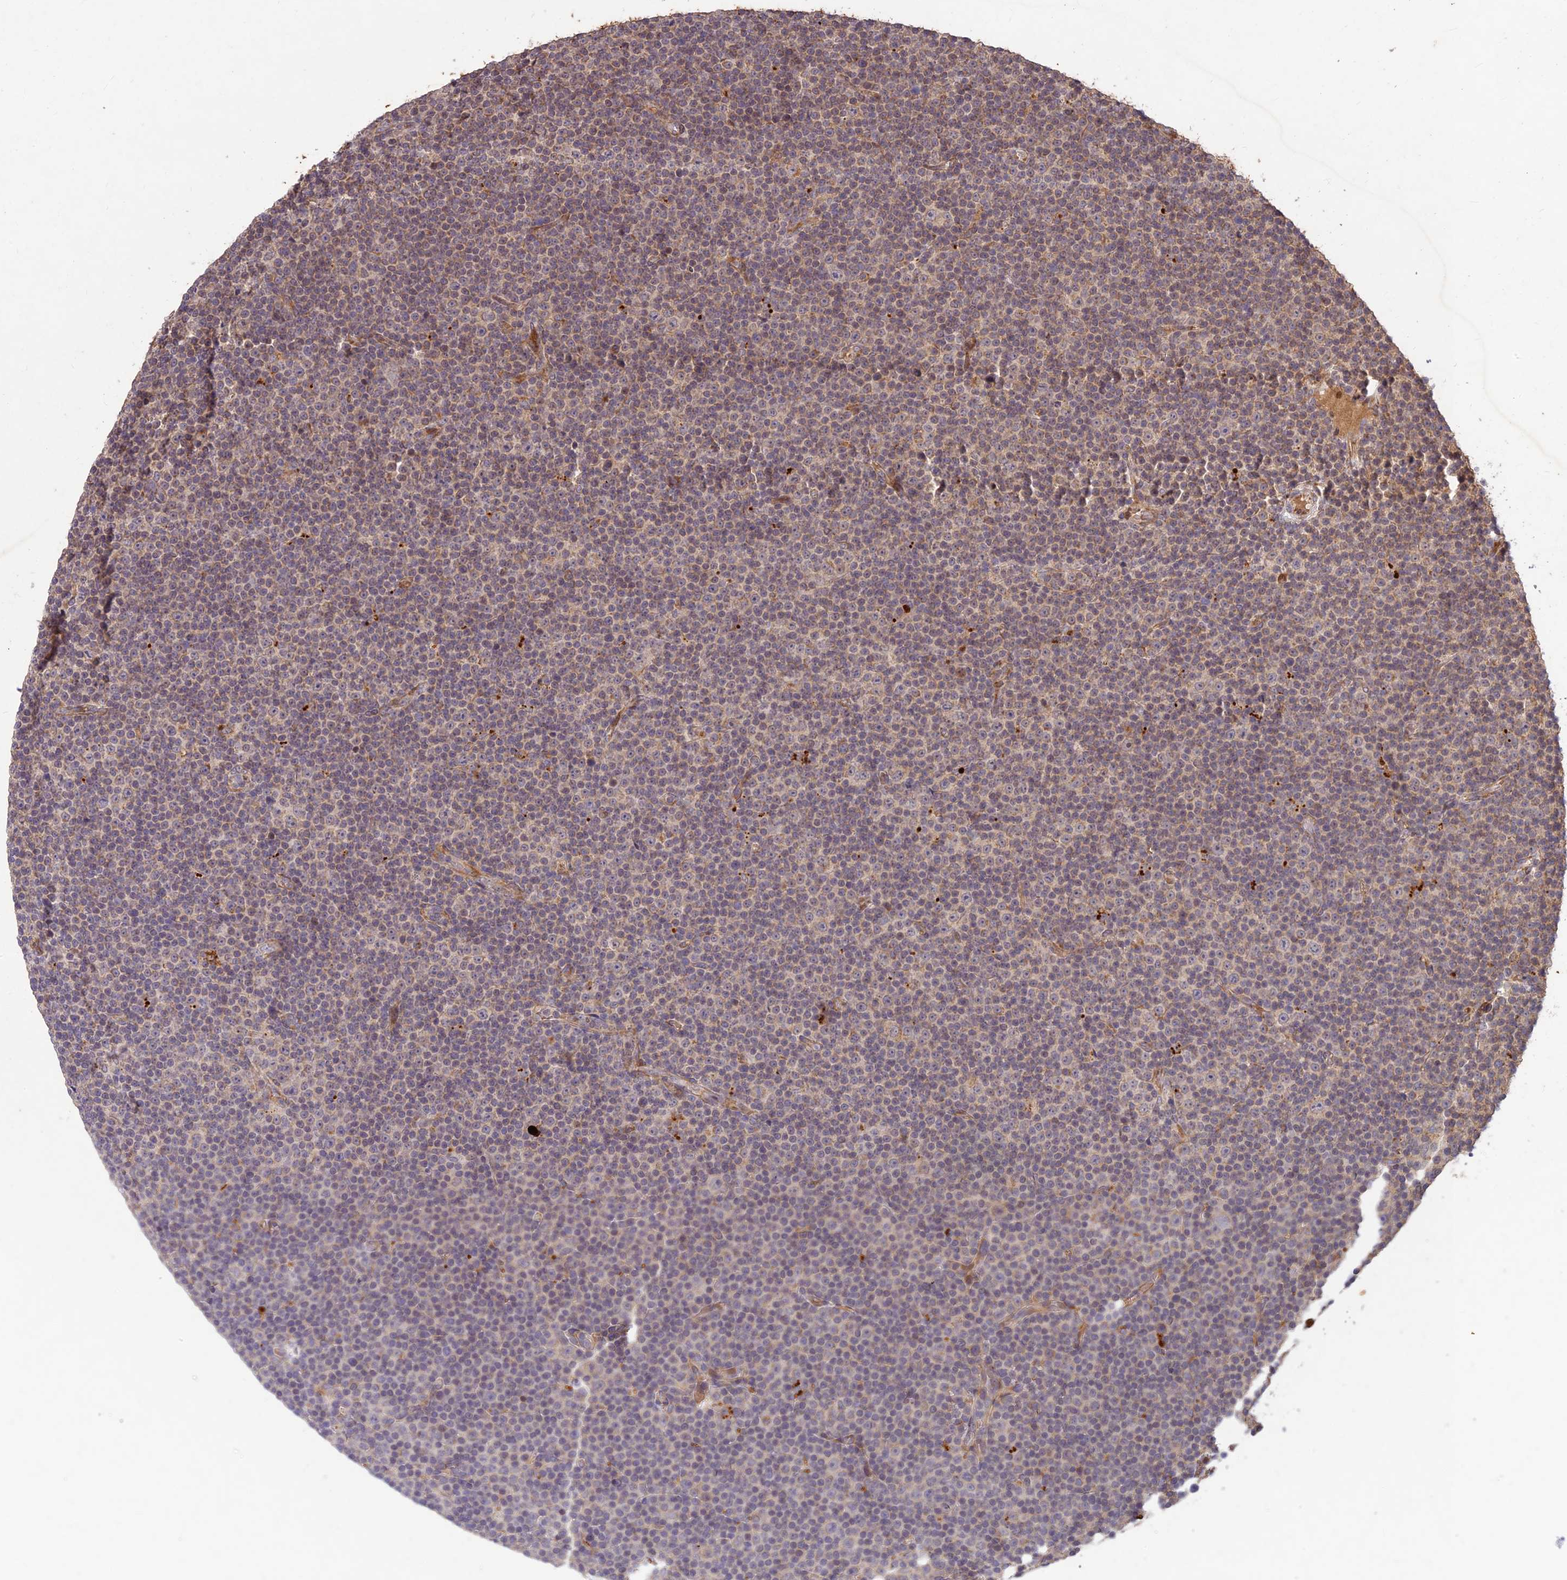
{"staining": {"intensity": "negative", "quantity": "none", "location": "none"}, "tissue": "lymphoma", "cell_type": "Tumor cells", "image_type": "cancer", "snomed": [{"axis": "morphology", "description": "Malignant lymphoma, non-Hodgkin's type, Low grade"}, {"axis": "topography", "description": "Lymph node"}], "caption": "Tumor cells show no significant protein expression in malignant lymphoma, non-Hodgkin's type (low-grade).", "gene": "PPP1R11", "patient": {"sex": "female", "age": 67}}